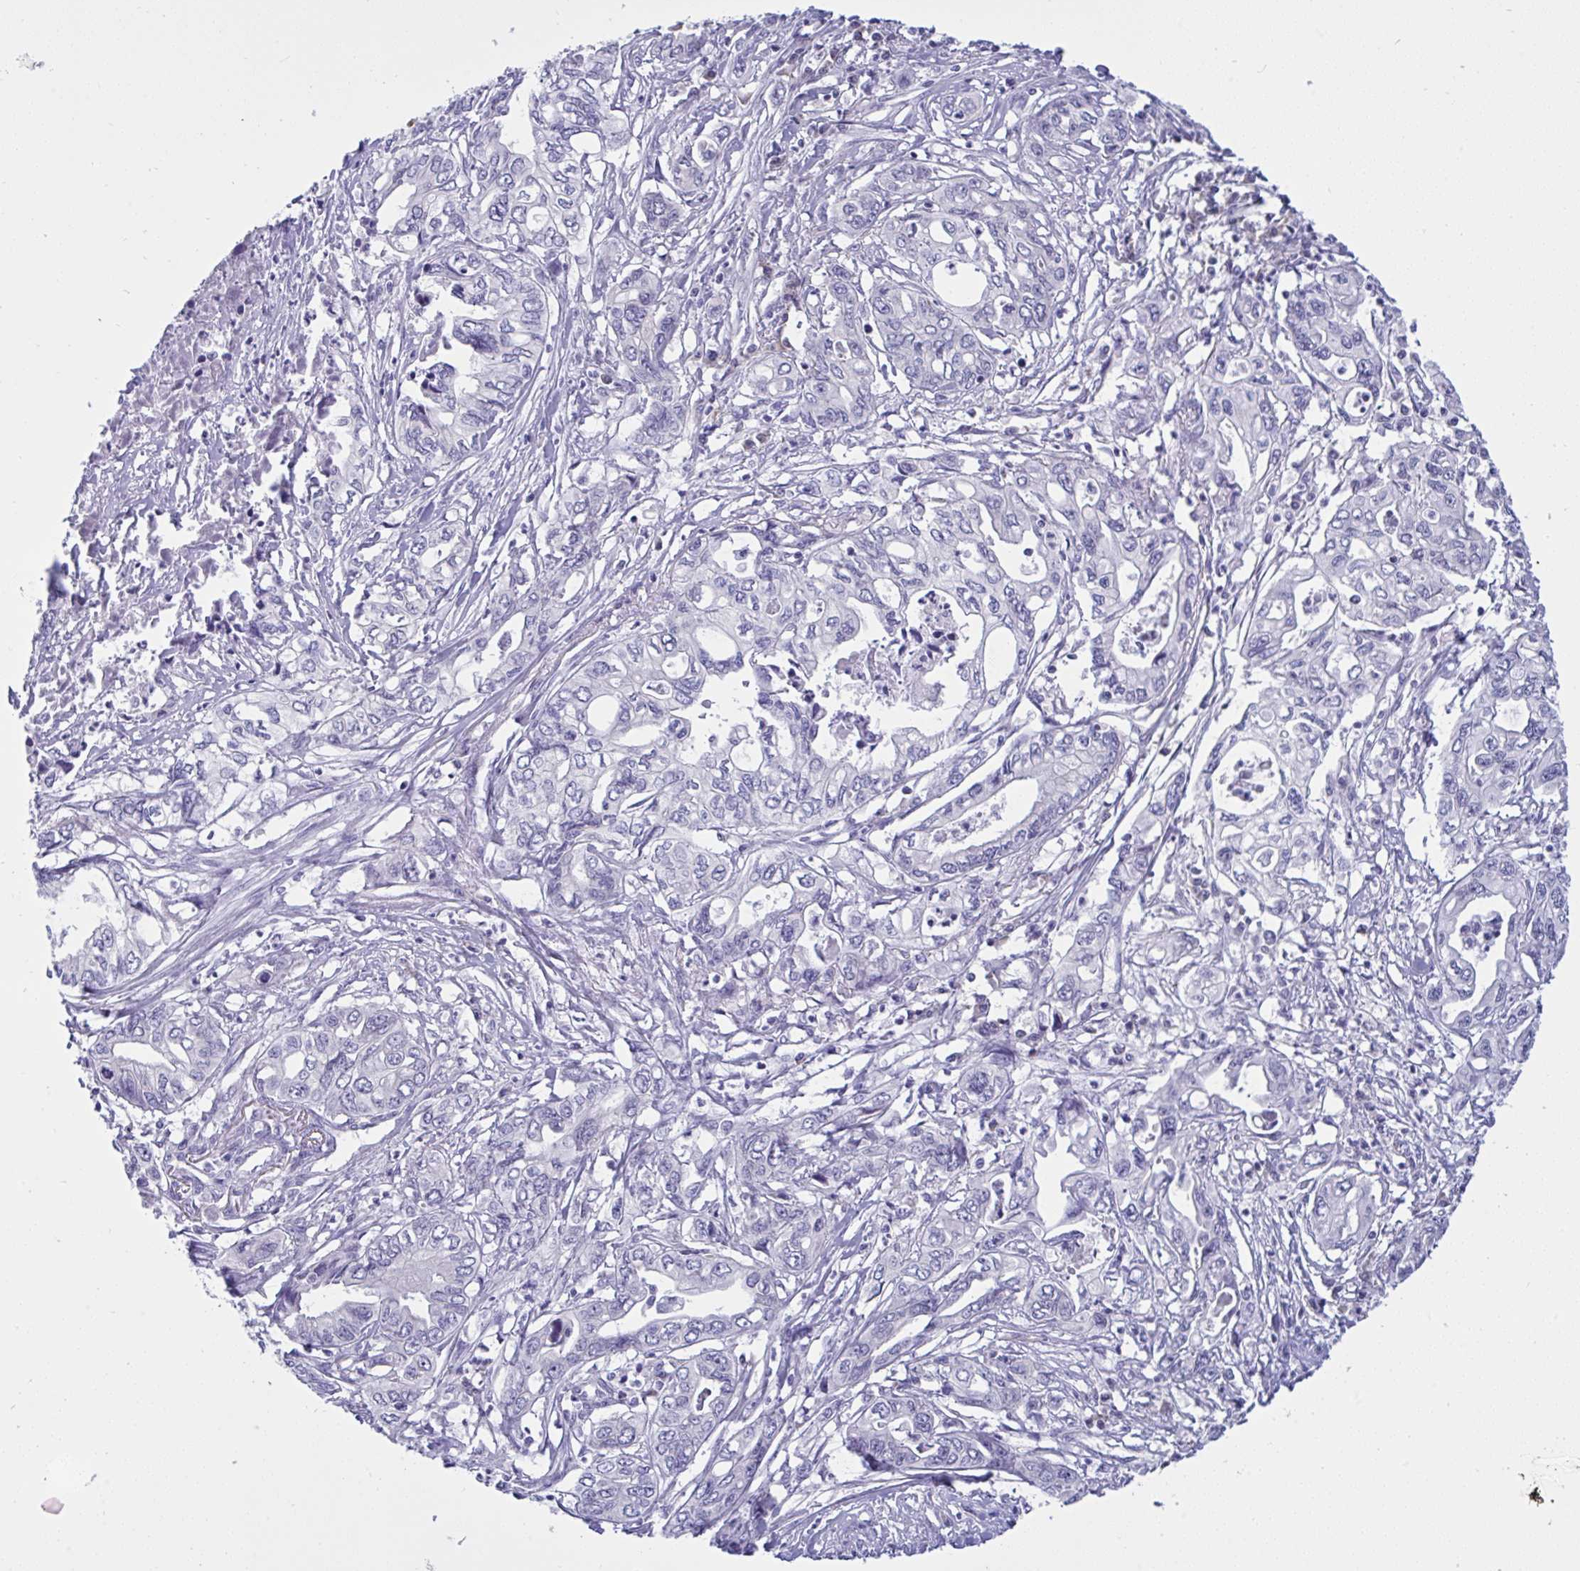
{"staining": {"intensity": "negative", "quantity": "none", "location": "none"}, "tissue": "pancreatic cancer", "cell_type": "Tumor cells", "image_type": "cancer", "snomed": [{"axis": "morphology", "description": "Adenocarcinoma, NOS"}, {"axis": "topography", "description": "Pancreas"}], "caption": "Protein analysis of pancreatic cancer shows no significant positivity in tumor cells.", "gene": "TMEM41A", "patient": {"sex": "male", "age": 68}}